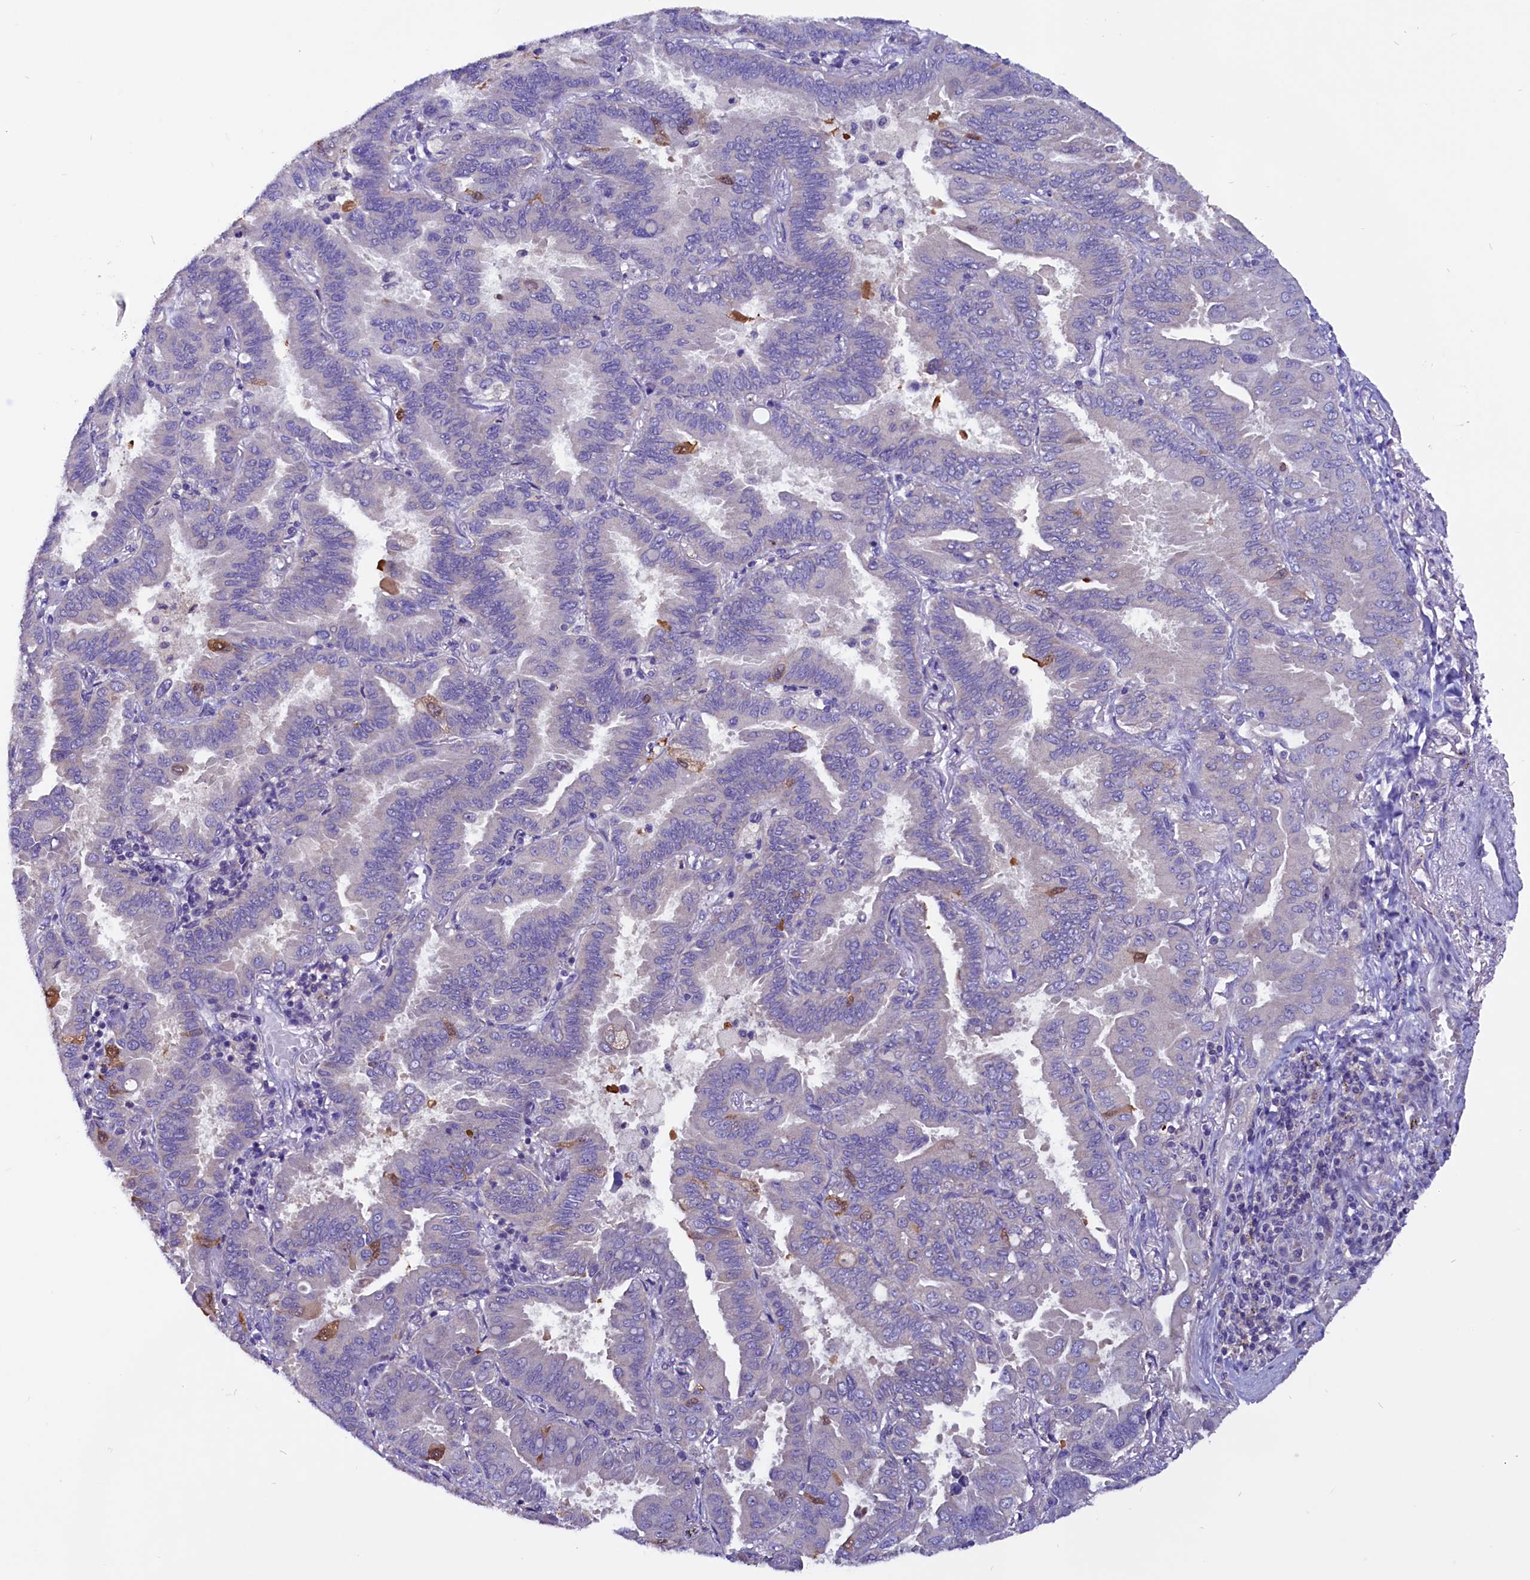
{"staining": {"intensity": "negative", "quantity": "none", "location": "none"}, "tissue": "lung cancer", "cell_type": "Tumor cells", "image_type": "cancer", "snomed": [{"axis": "morphology", "description": "Adenocarcinoma, NOS"}, {"axis": "topography", "description": "Lung"}], "caption": "IHC histopathology image of human lung adenocarcinoma stained for a protein (brown), which displays no expression in tumor cells.", "gene": "CCBE1", "patient": {"sex": "male", "age": 64}}